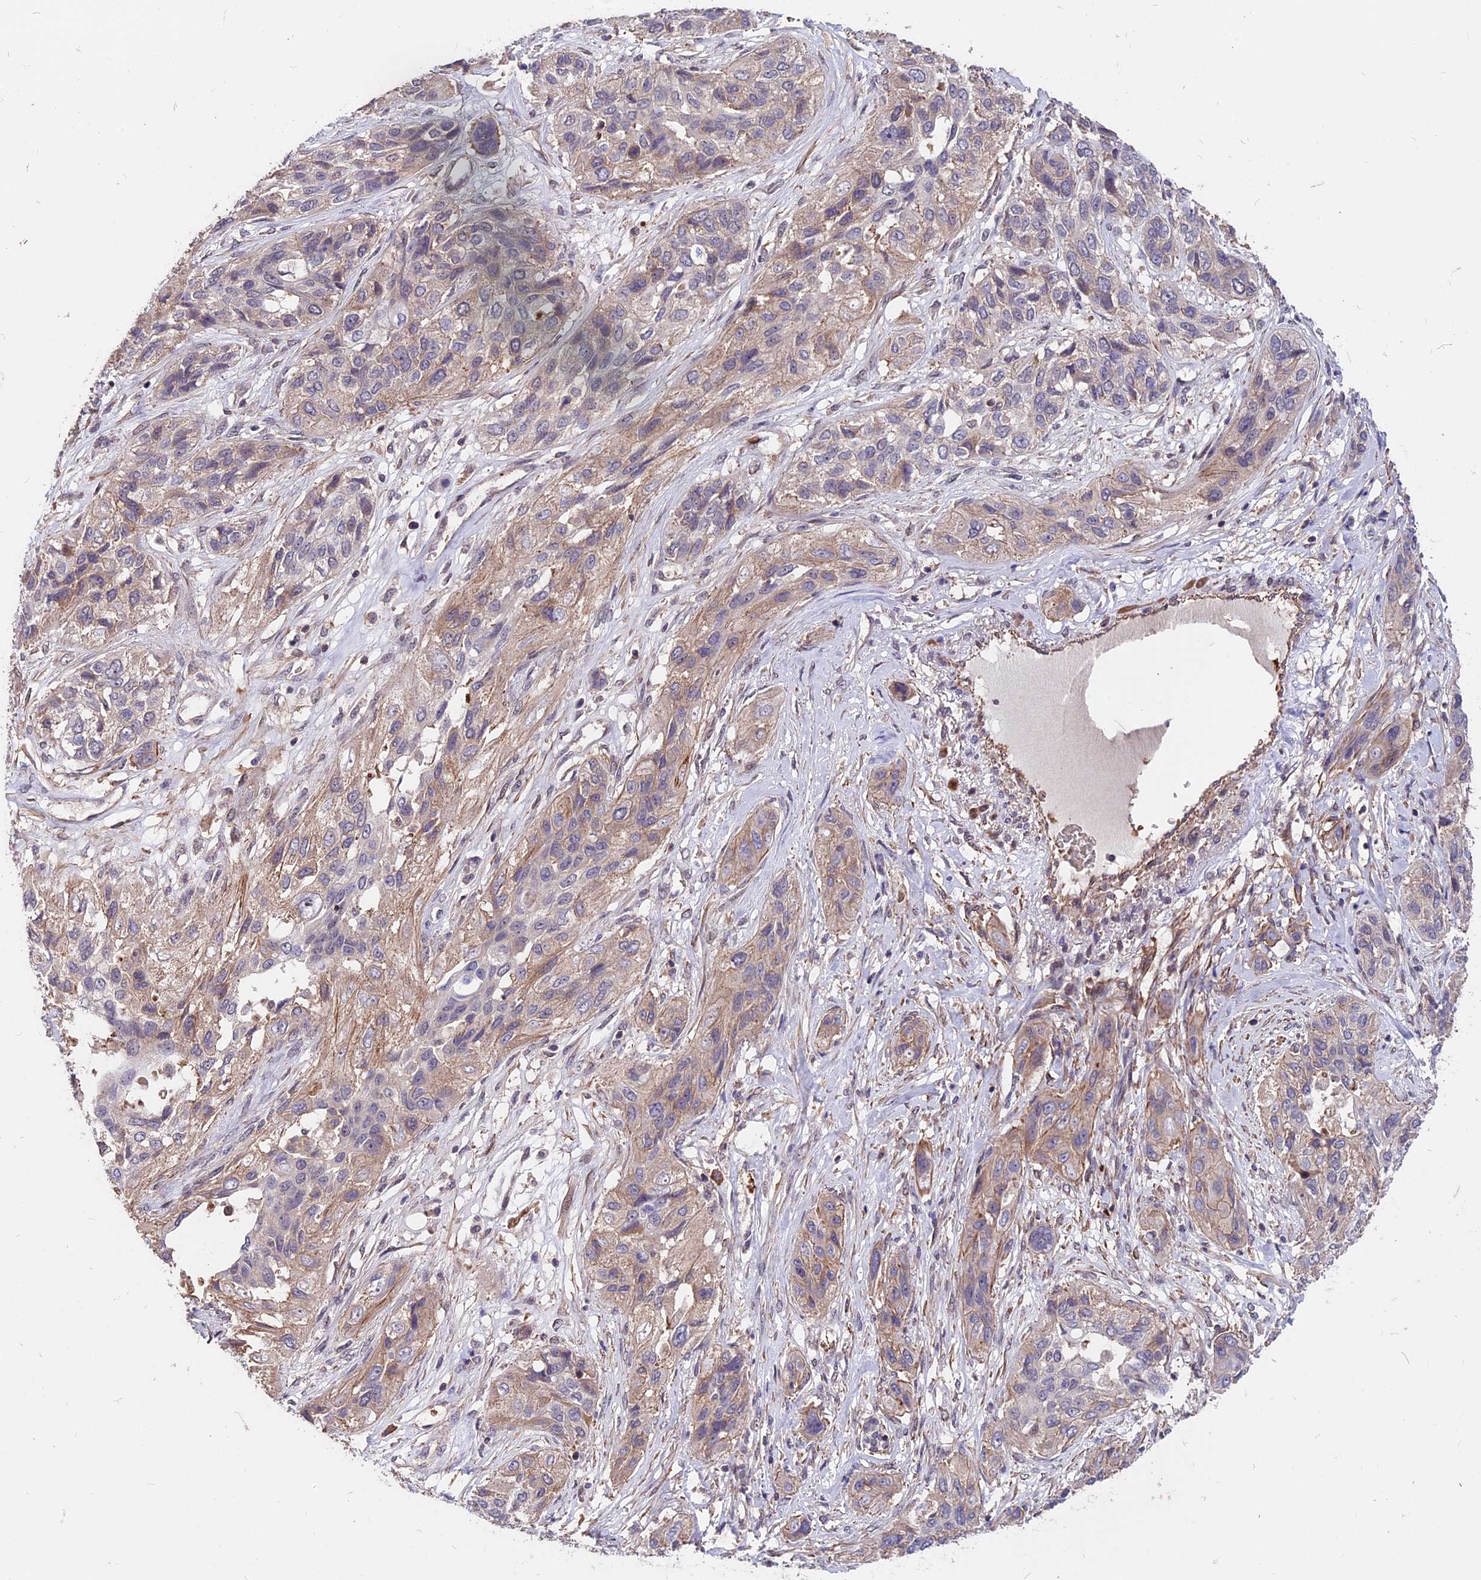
{"staining": {"intensity": "weak", "quantity": "25%-75%", "location": "cytoplasmic/membranous"}, "tissue": "lung cancer", "cell_type": "Tumor cells", "image_type": "cancer", "snomed": [{"axis": "morphology", "description": "Squamous cell carcinoma, NOS"}, {"axis": "topography", "description": "Lung"}], "caption": "High-power microscopy captured an IHC micrograph of lung cancer, revealing weak cytoplasmic/membranous expression in about 25%-75% of tumor cells.", "gene": "ZC3H10", "patient": {"sex": "female", "age": 70}}